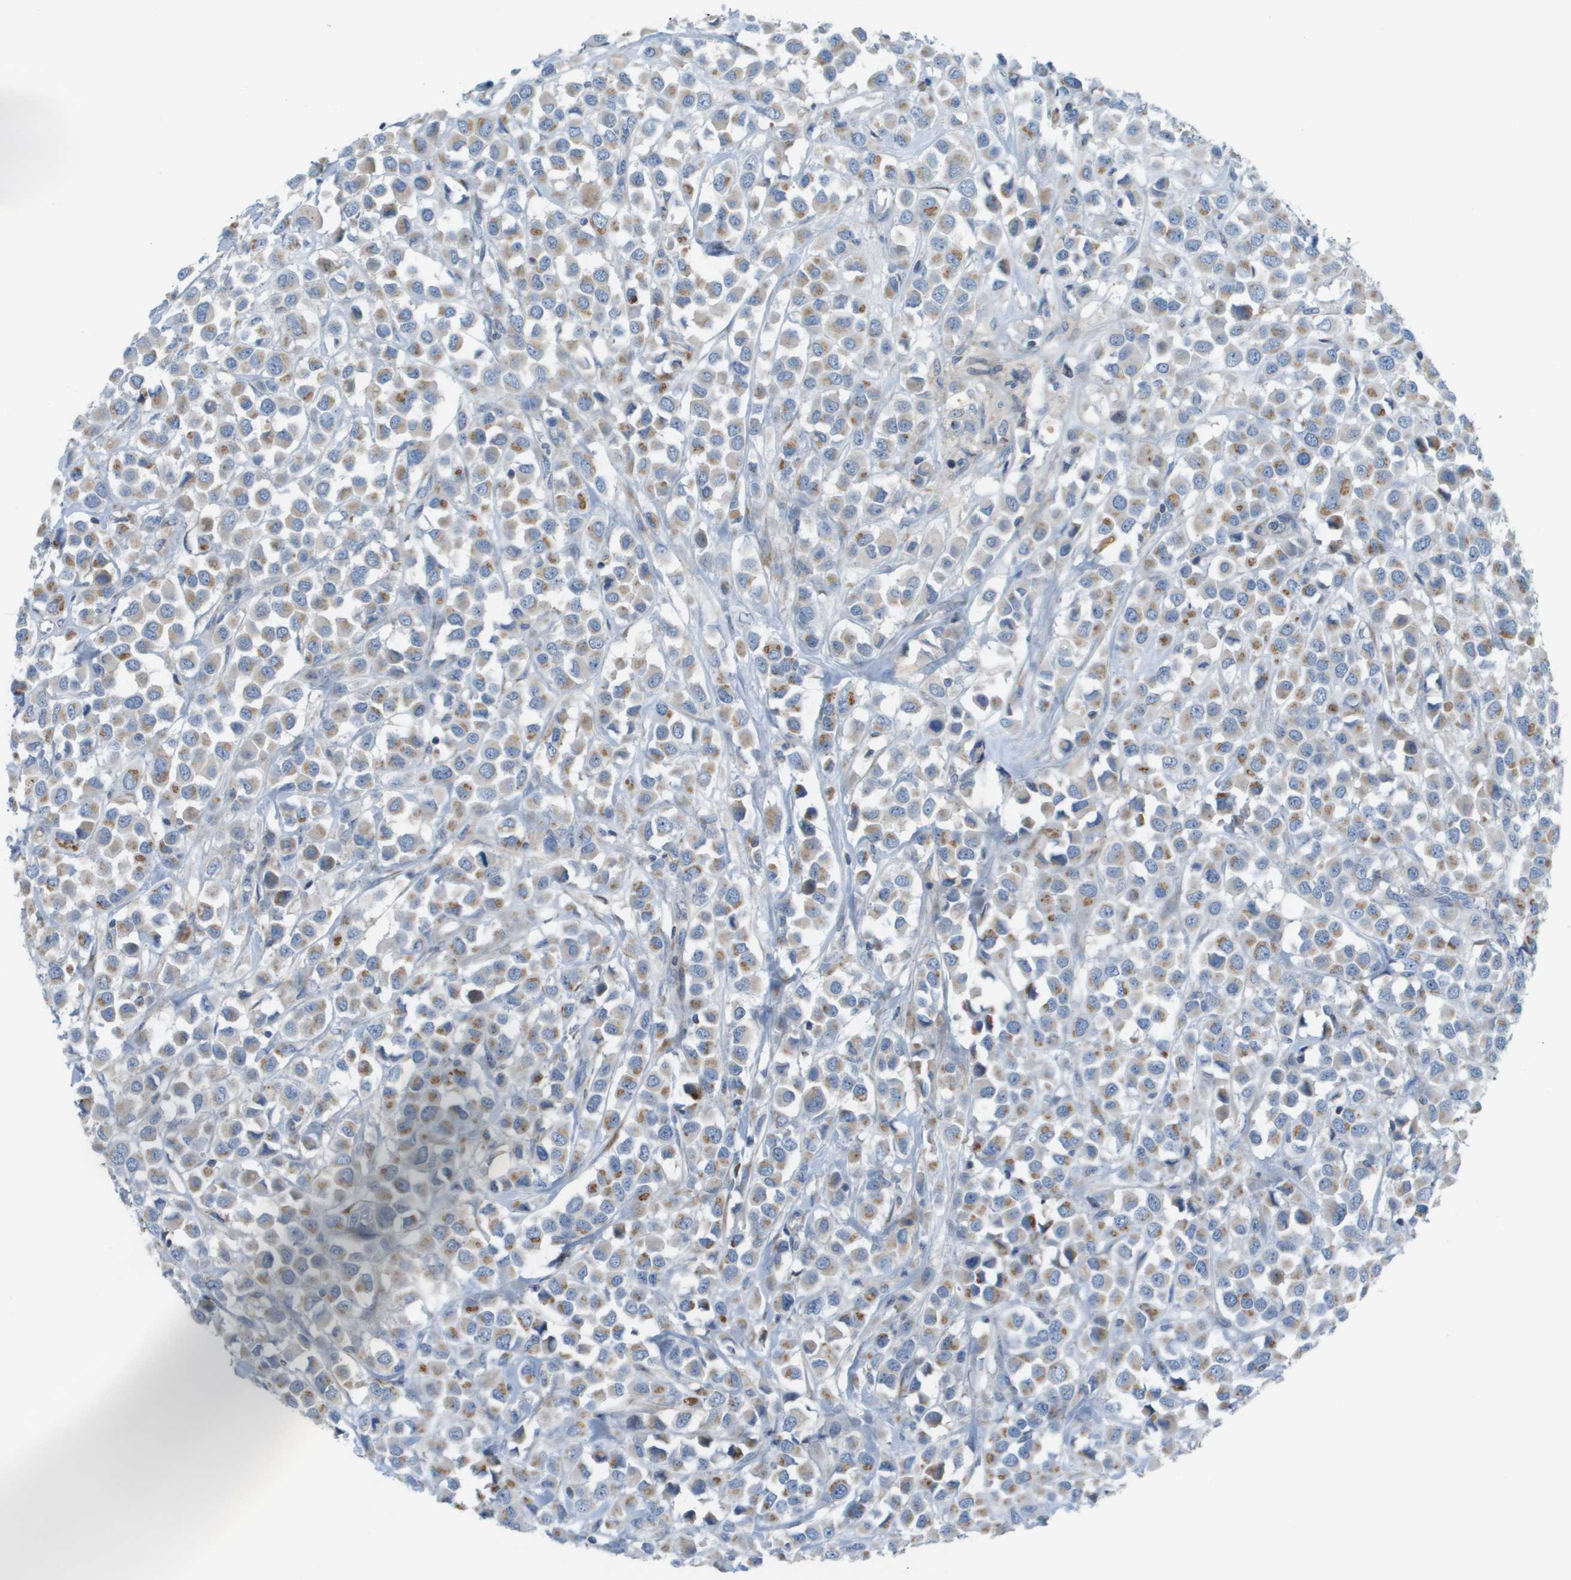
{"staining": {"intensity": "moderate", "quantity": "<25%", "location": "cytoplasmic/membranous"}, "tissue": "breast cancer", "cell_type": "Tumor cells", "image_type": "cancer", "snomed": [{"axis": "morphology", "description": "Duct carcinoma"}, {"axis": "topography", "description": "Breast"}], "caption": "A low amount of moderate cytoplasmic/membranous positivity is identified in about <25% of tumor cells in breast cancer tissue.", "gene": "GALNT6", "patient": {"sex": "female", "age": 61}}